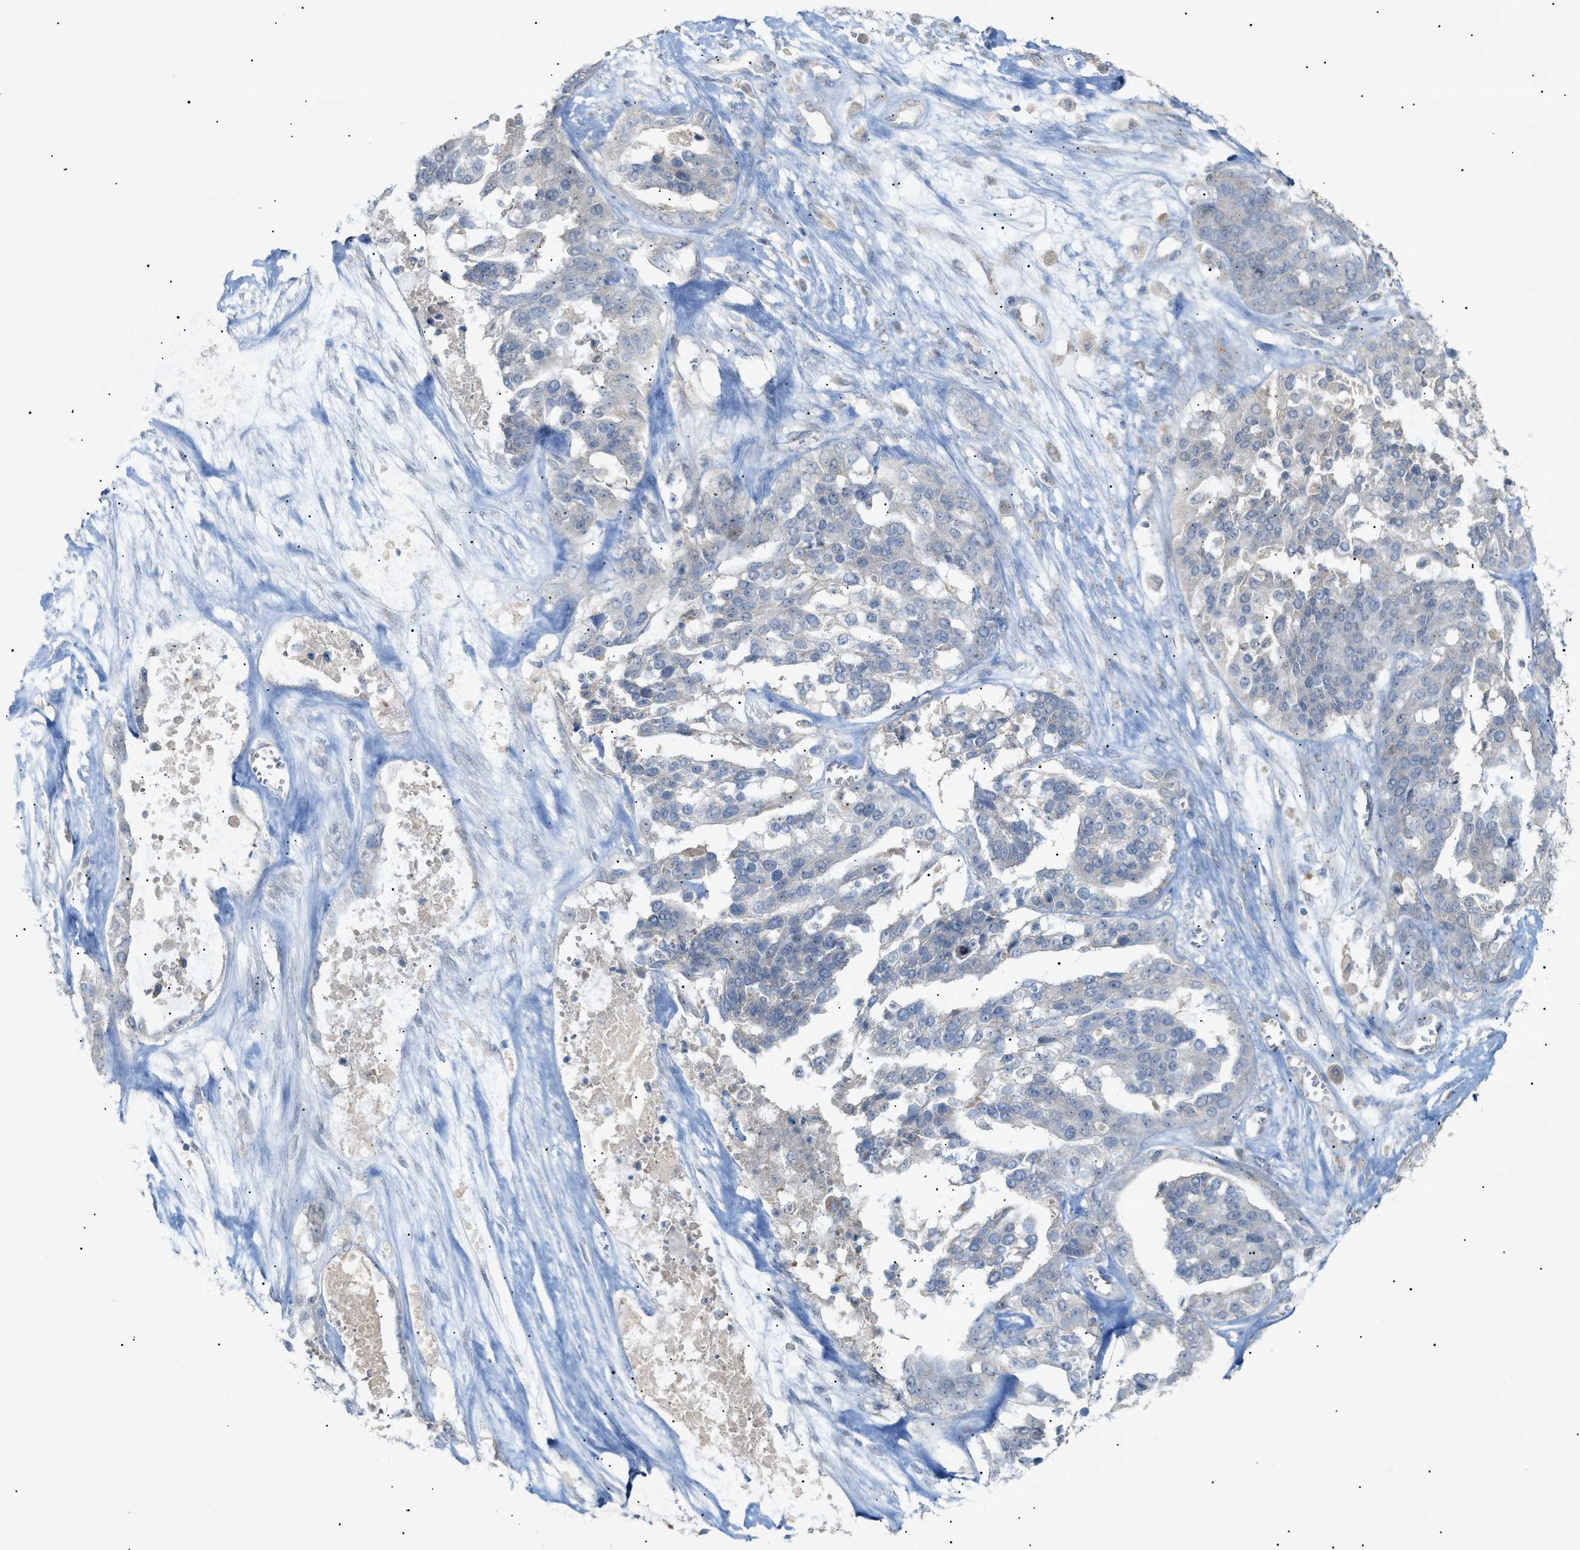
{"staining": {"intensity": "negative", "quantity": "none", "location": "none"}, "tissue": "ovarian cancer", "cell_type": "Tumor cells", "image_type": "cancer", "snomed": [{"axis": "morphology", "description": "Cystadenocarcinoma, serous, NOS"}, {"axis": "topography", "description": "Ovary"}], "caption": "This micrograph is of serous cystadenocarcinoma (ovarian) stained with immunohistochemistry to label a protein in brown with the nuclei are counter-stained blue. There is no expression in tumor cells.", "gene": "SLC25A31", "patient": {"sex": "female", "age": 44}}